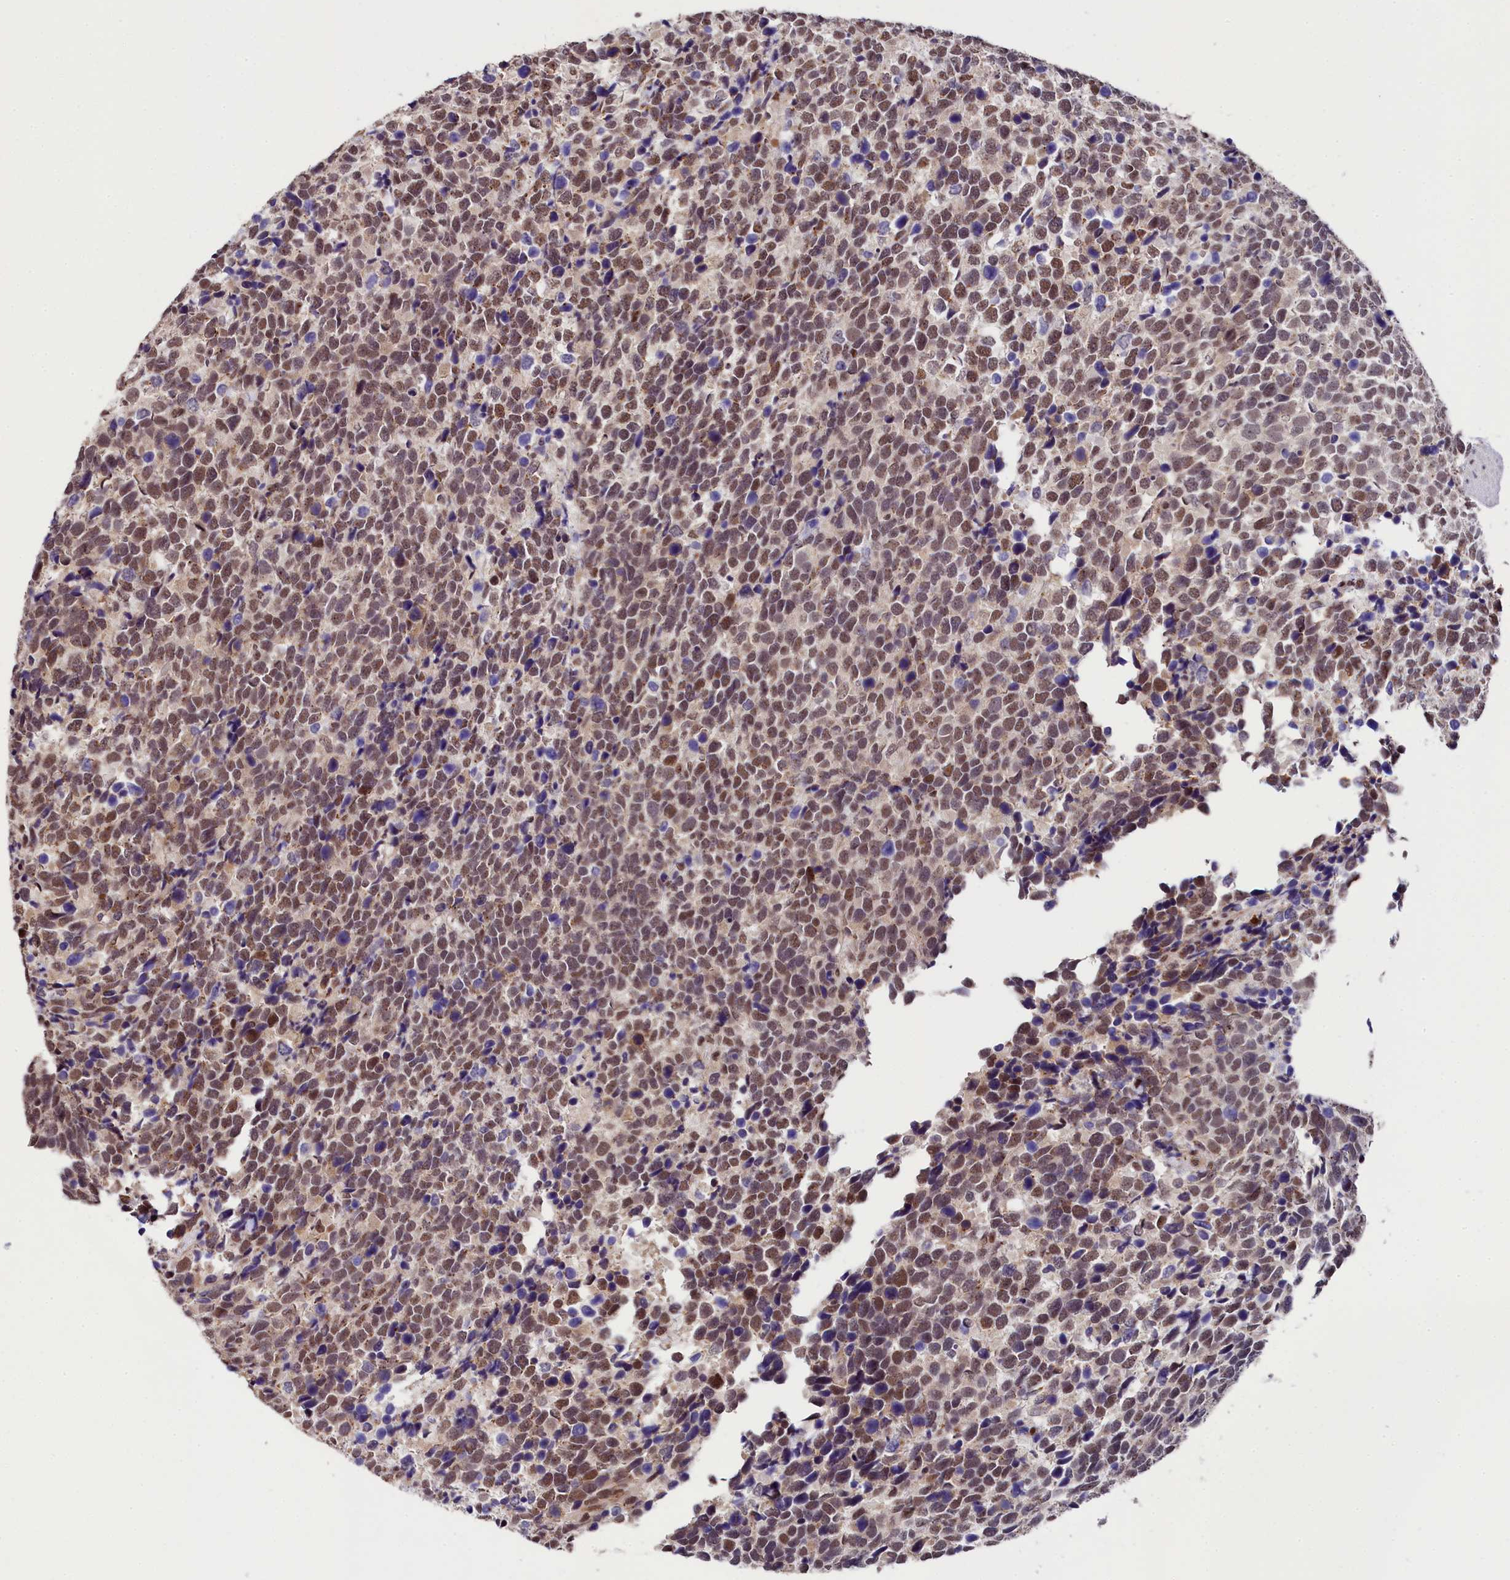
{"staining": {"intensity": "moderate", "quantity": ">75%", "location": "nuclear"}, "tissue": "urothelial cancer", "cell_type": "Tumor cells", "image_type": "cancer", "snomed": [{"axis": "morphology", "description": "Urothelial carcinoma, High grade"}, {"axis": "topography", "description": "Urinary bladder"}], "caption": "Protein staining displays moderate nuclear staining in about >75% of tumor cells in urothelial cancer. (brown staining indicates protein expression, while blue staining denotes nuclei).", "gene": "ADIG", "patient": {"sex": "female", "age": 82}}